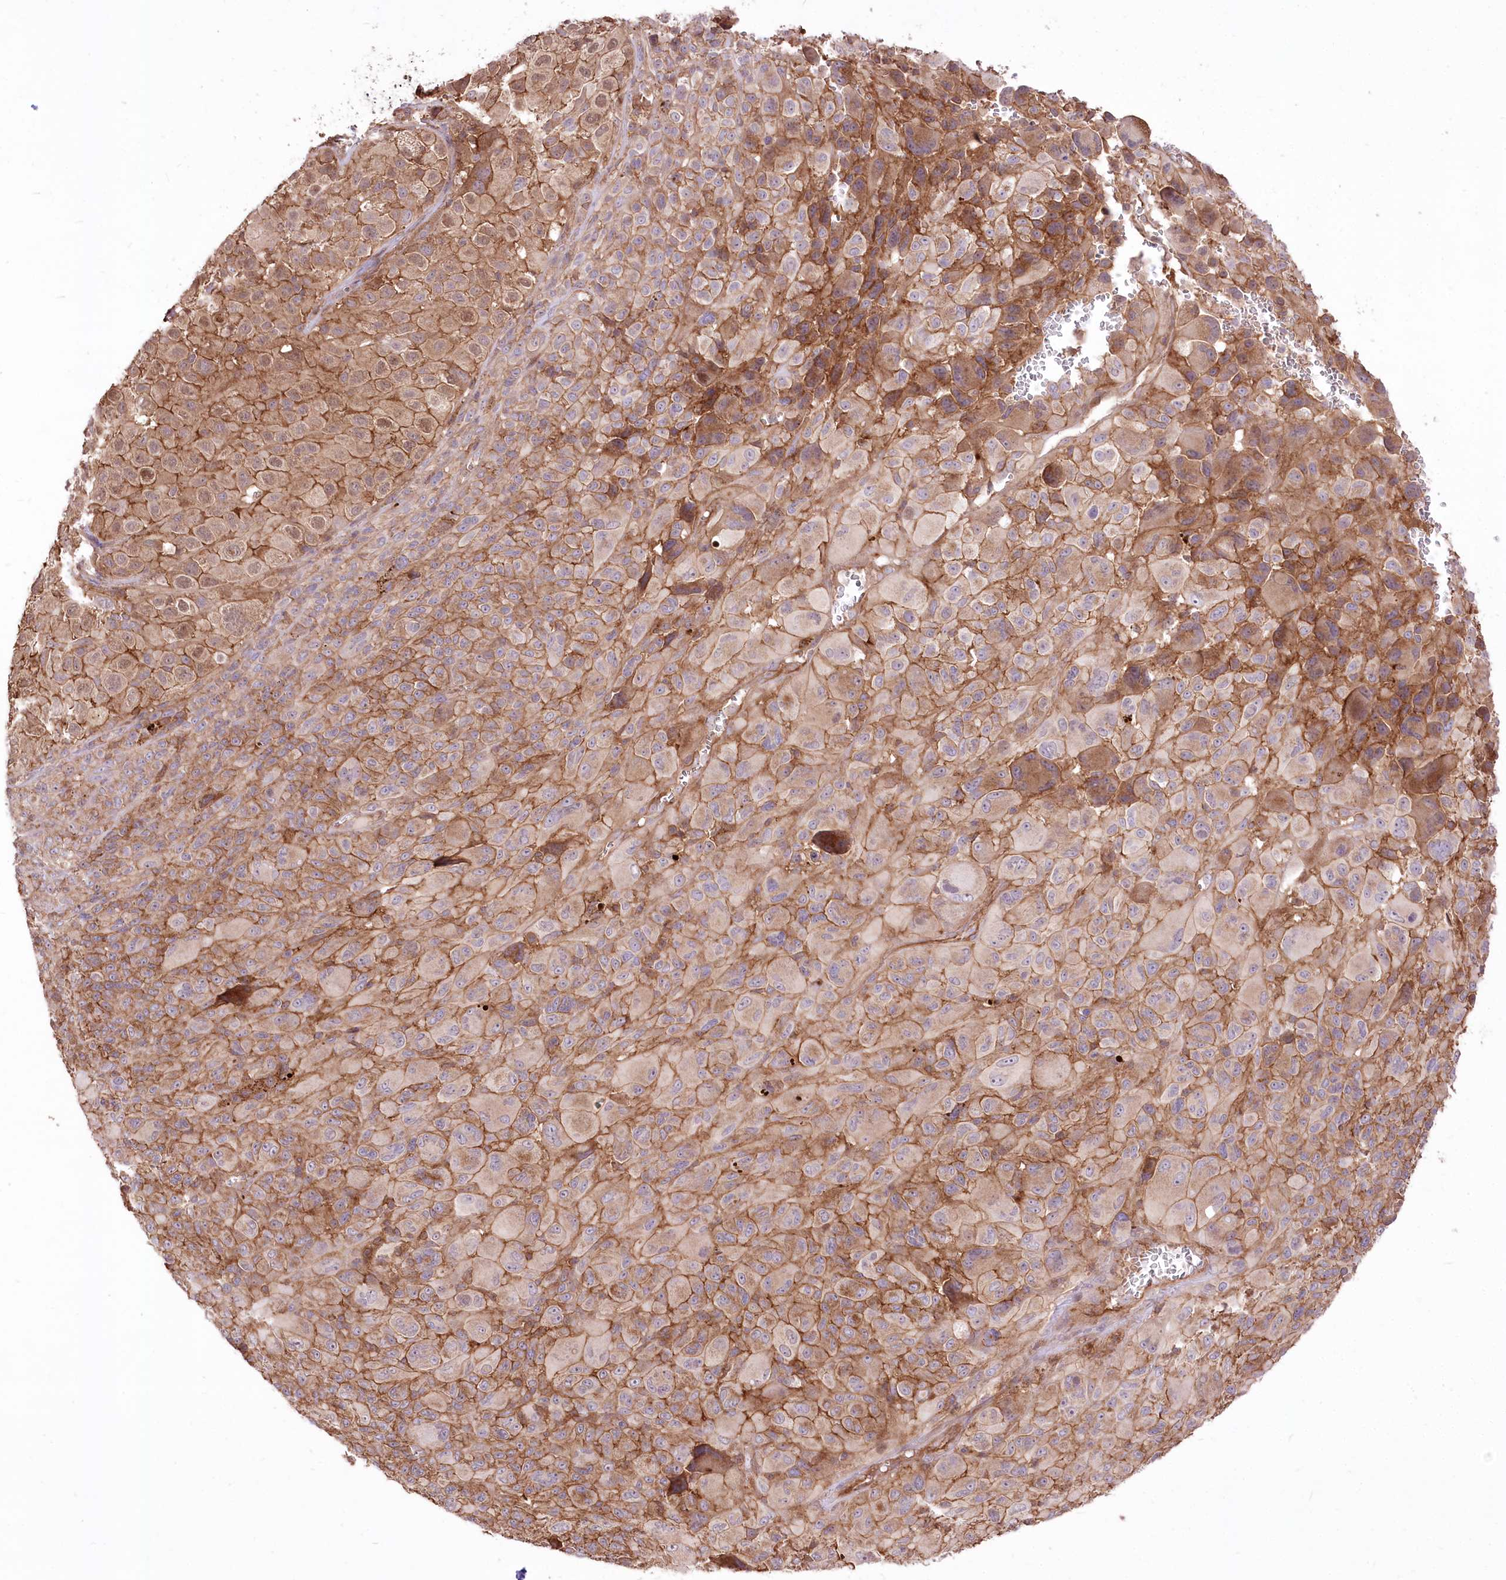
{"staining": {"intensity": "moderate", "quantity": ">75%", "location": "cytoplasmic/membranous"}, "tissue": "melanoma", "cell_type": "Tumor cells", "image_type": "cancer", "snomed": [{"axis": "morphology", "description": "Malignant melanoma, NOS"}, {"axis": "topography", "description": "Skin of trunk"}], "caption": "Melanoma was stained to show a protein in brown. There is medium levels of moderate cytoplasmic/membranous staining in approximately >75% of tumor cells.", "gene": "XYLB", "patient": {"sex": "male", "age": 71}}